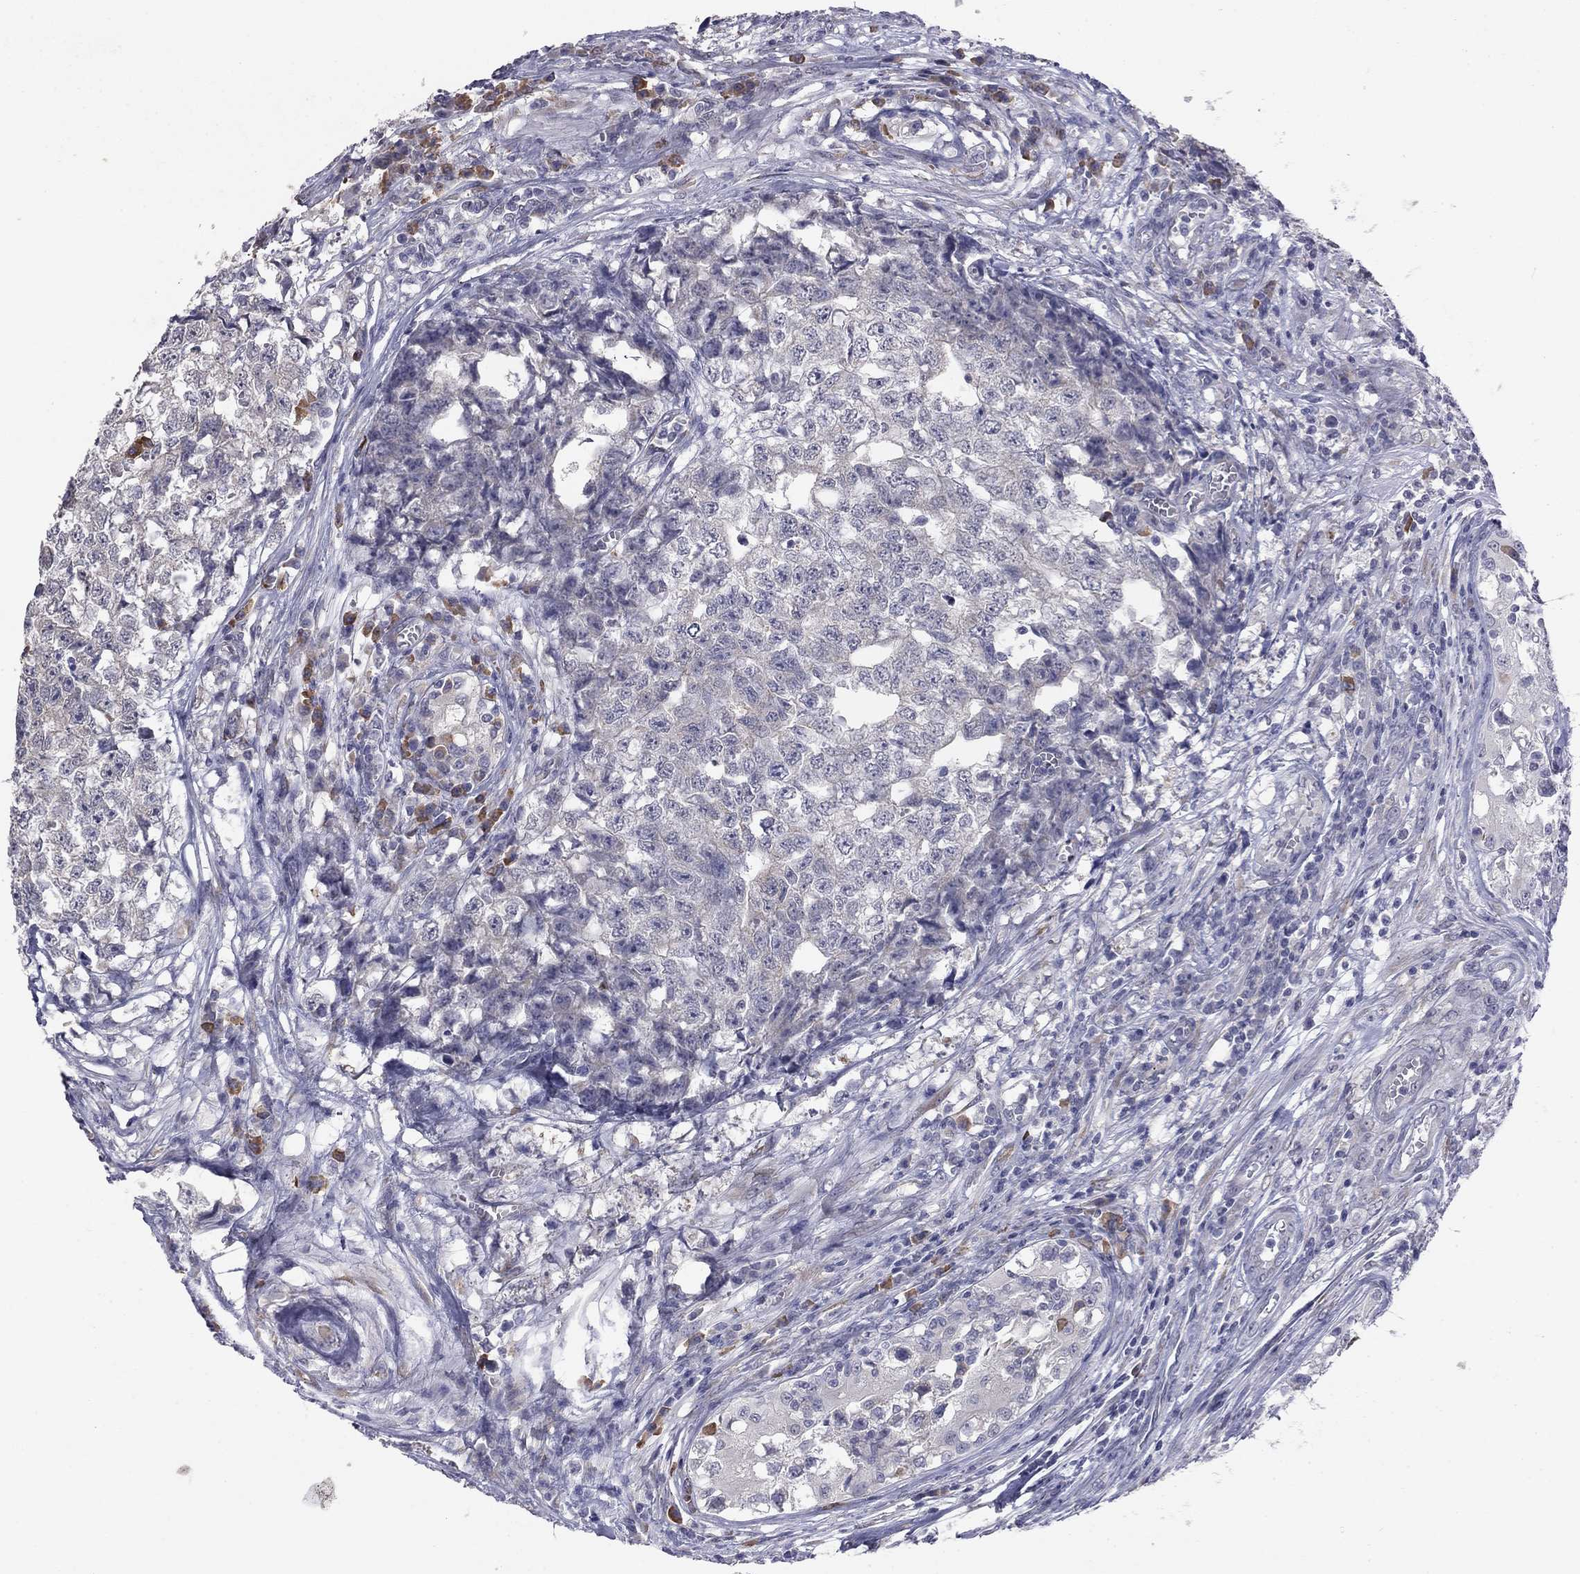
{"staining": {"intensity": "negative", "quantity": "none", "location": "none"}, "tissue": "testis cancer", "cell_type": "Tumor cells", "image_type": "cancer", "snomed": [{"axis": "morphology", "description": "Seminoma, NOS"}, {"axis": "morphology", "description": "Carcinoma, Embryonal, NOS"}, {"axis": "topography", "description": "Testis"}], "caption": "Tumor cells are negative for brown protein staining in testis cancer (embryonal carcinoma).", "gene": "PRRT2", "patient": {"sex": "male", "age": 22}}